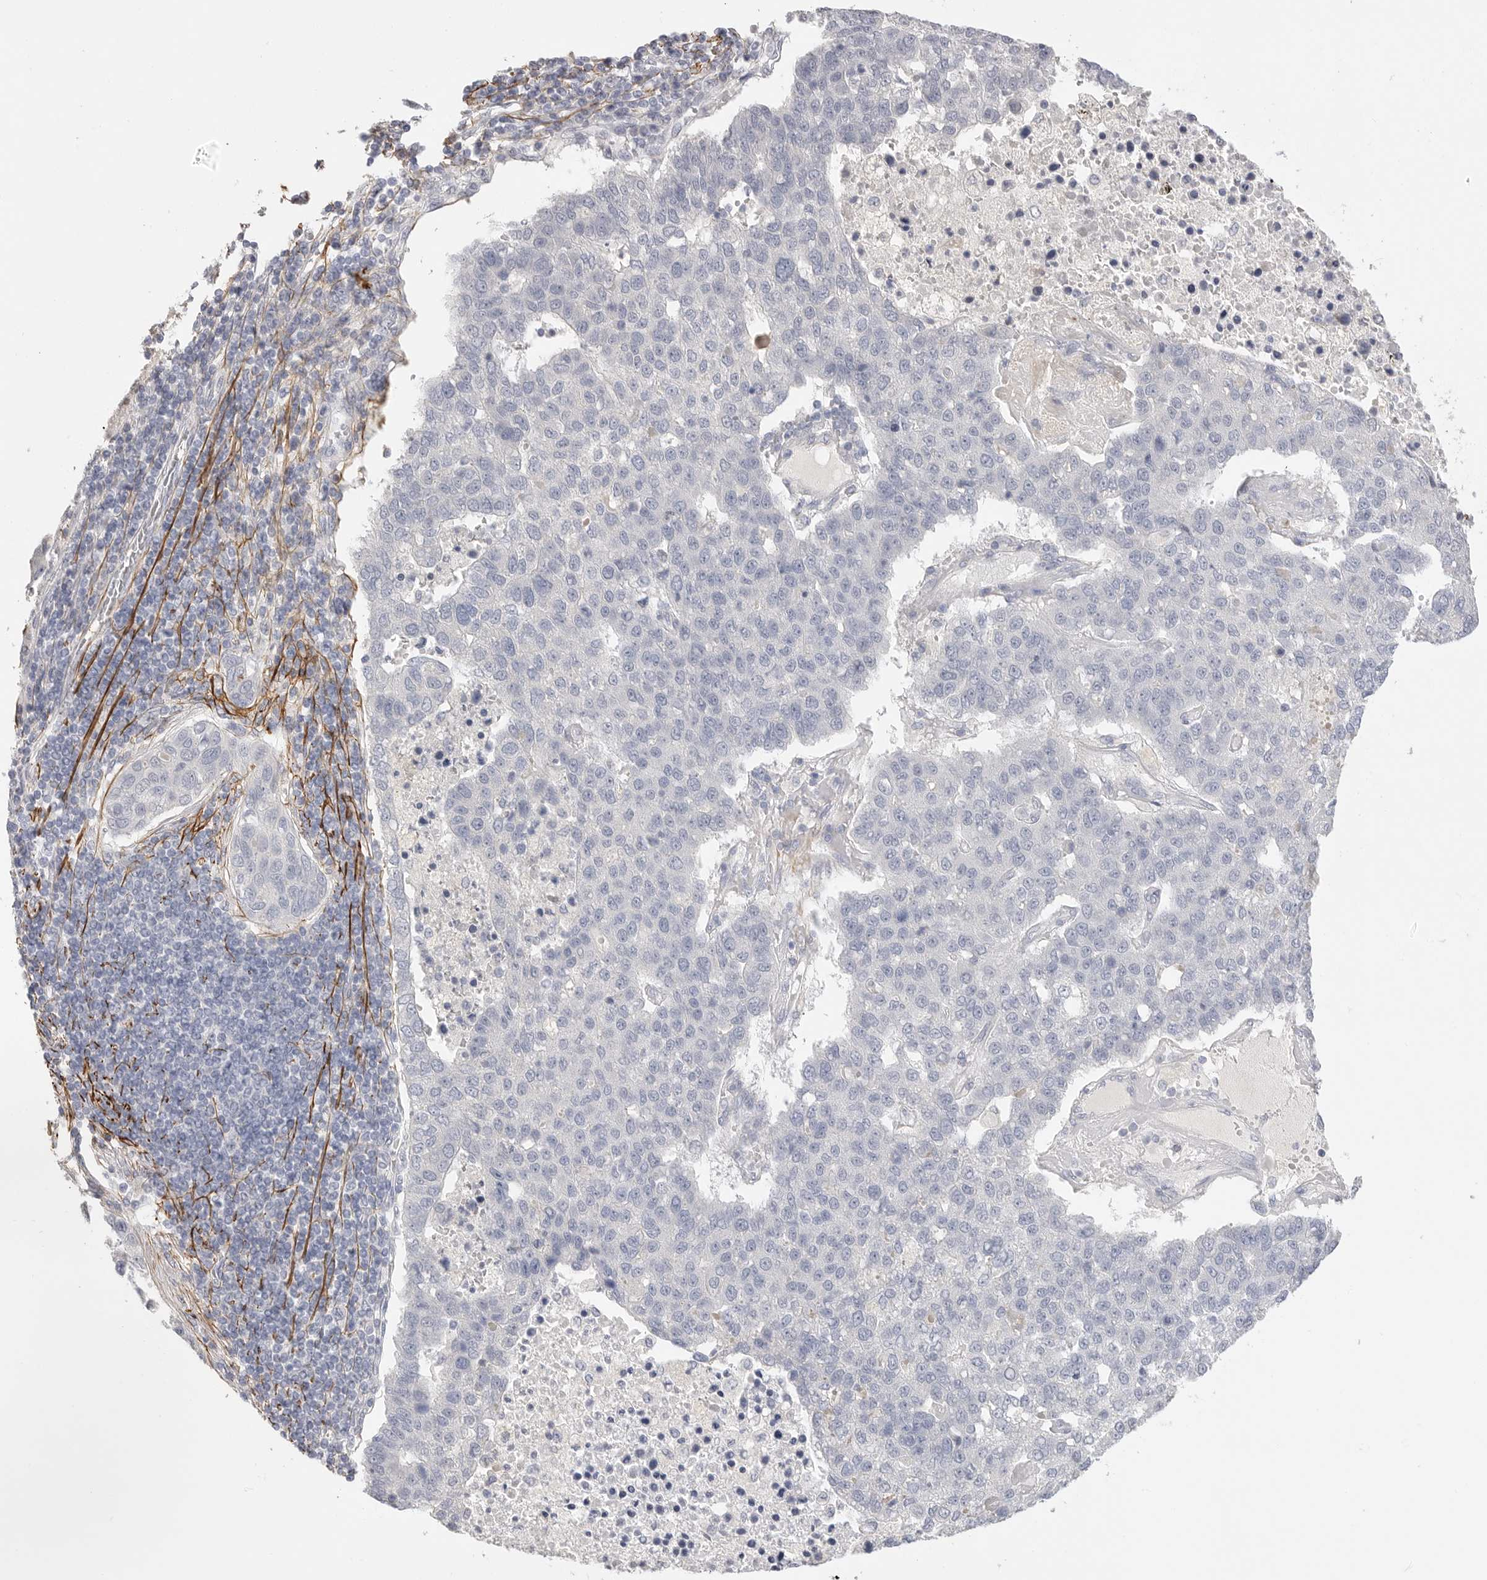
{"staining": {"intensity": "negative", "quantity": "none", "location": "none"}, "tissue": "pancreatic cancer", "cell_type": "Tumor cells", "image_type": "cancer", "snomed": [{"axis": "morphology", "description": "Adenocarcinoma, NOS"}, {"axis": "topography", "description": "Pancreas"}], "caption": "High magnification brightfield microscopy of pancreatic cancer stained with DAB (brown) and counterstained with hematoxylin (blue): tumor cells show no significant expression.", "gene": "FBN2", "patient": {"sex": "female", "age": 61}}